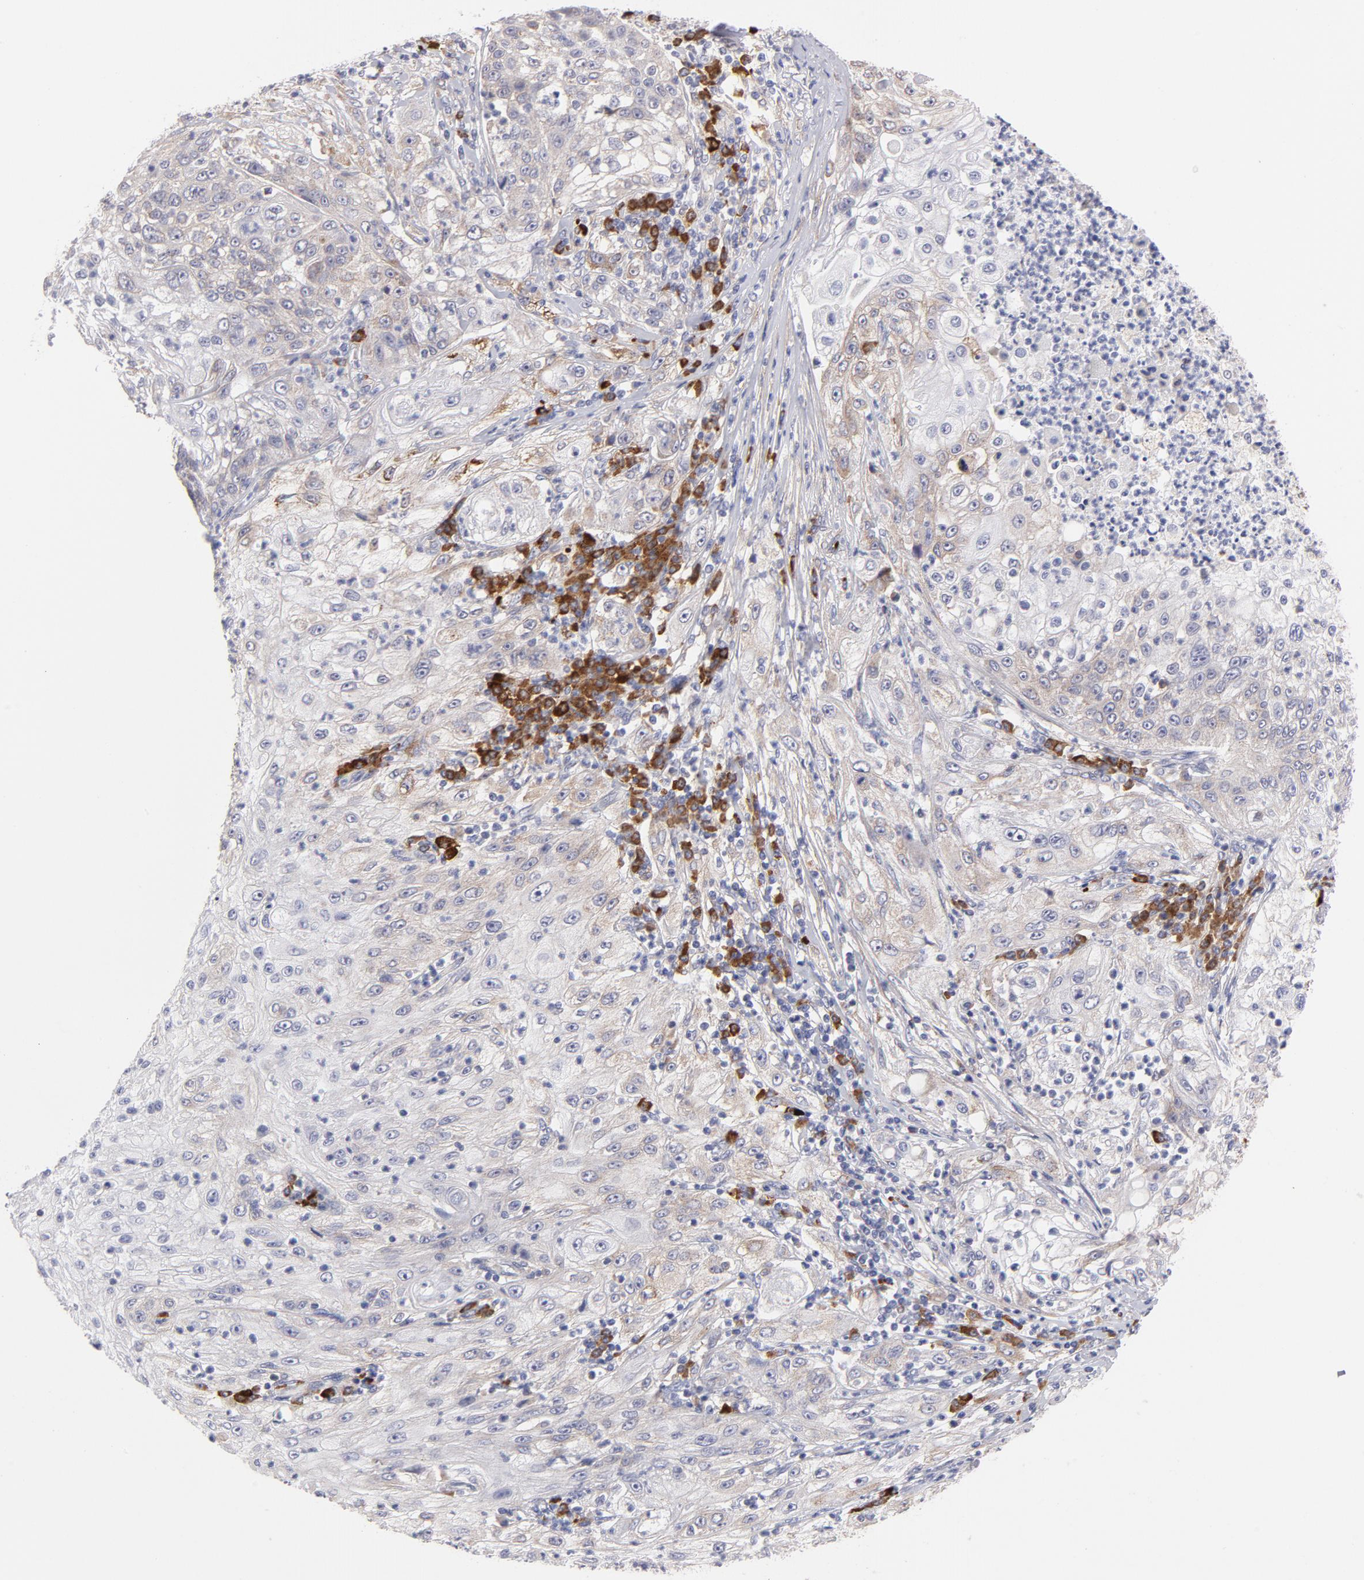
{"staining": {"intensity": "negative", "quantity": "none", "location": "none"}, "tissue": "lung cancer", "cell_type": "Tumor cells", "image_type": "cancer", "snomed": [{"axis": "morphology", "description": "Inflammation, NOS"}, {"axis": "morphology", "description": "Squamous cell carcinoma, NOS"}, {"axis": "topography", "description": "Lymph node"}, {"axis": "topography", "description": "Soft tissue"}, {"axis": "topography", "description": "Lung"}], "caption": "This image is of lung cancer (squamous cell carcinoma) stained with IHC to label a protein in brown with the nuclei are counter-stained blue. There is no expression in tumor cells.", "gene": "RAPGEF3", "patient": {"sex": "male", "age": 66}}